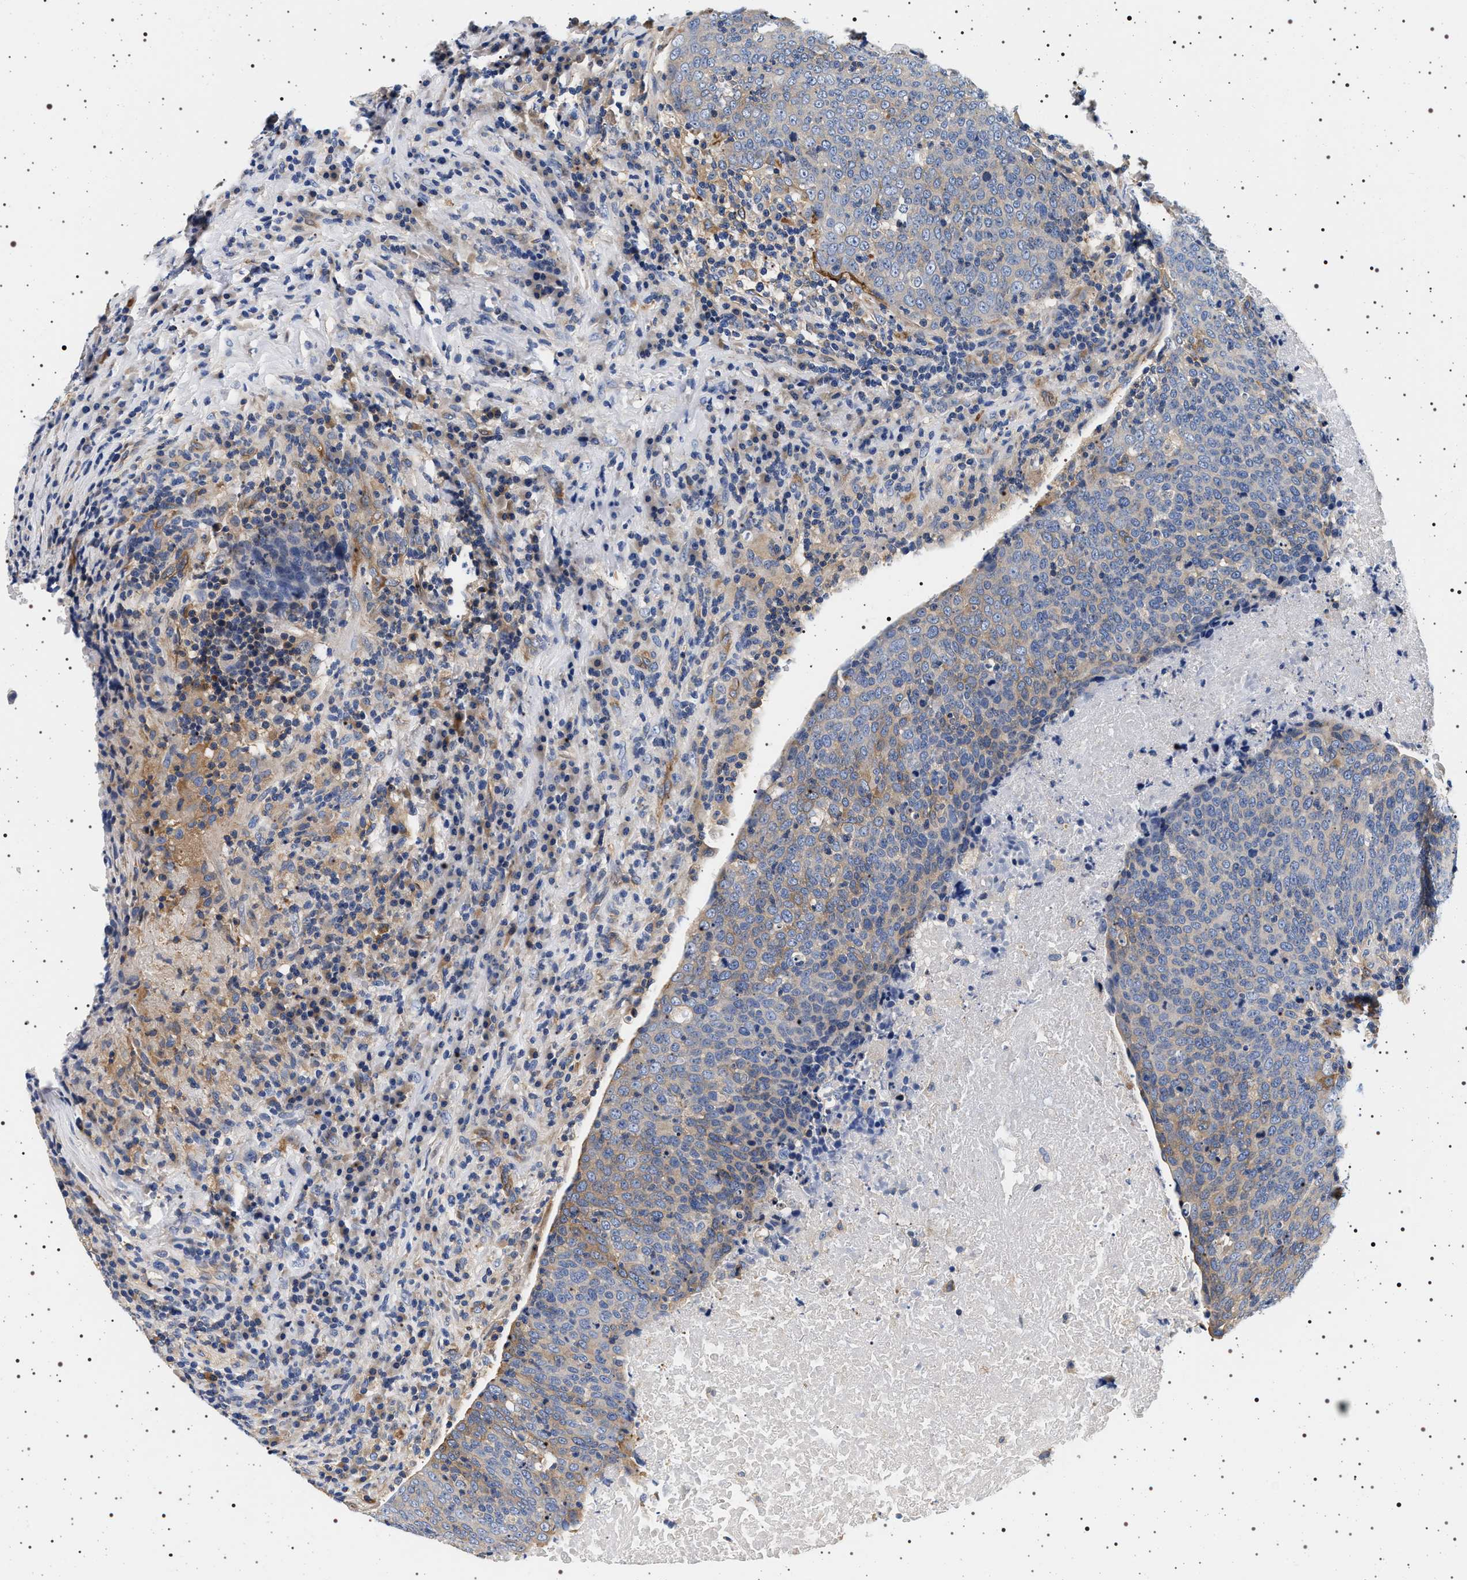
{"staining": {"intensity": "weak", "quantity": "25%-75%", "location": "cytoplasmic/membranous"}, "tissue": "head and neck cancer", "cell_type": "Tumor cells", "image_type": "cancer", "snomed": [{"axis": "morphology", "description": "Squamous cell carcinoma, NOS"}, {"axis": "morphology", "description": "Squamous cell carcinoma, metastatic, NOS"}, {"axis": "topography", "description": "Lymph node"}, {"axis": "topography", "description": "Head-Neck"}], "caption": "A high-resolution histopathology image shows IHC staining of head and neck metastatic squamous cell carcinoma, which displays weak cytoplasmic/membranous expression in about 25%-75% of tumor cells. (DAB IHC with brightfield microscopy, high magnification).", "gene": "HSD17B1", "patient": {"sex": "male", "age": 62}}